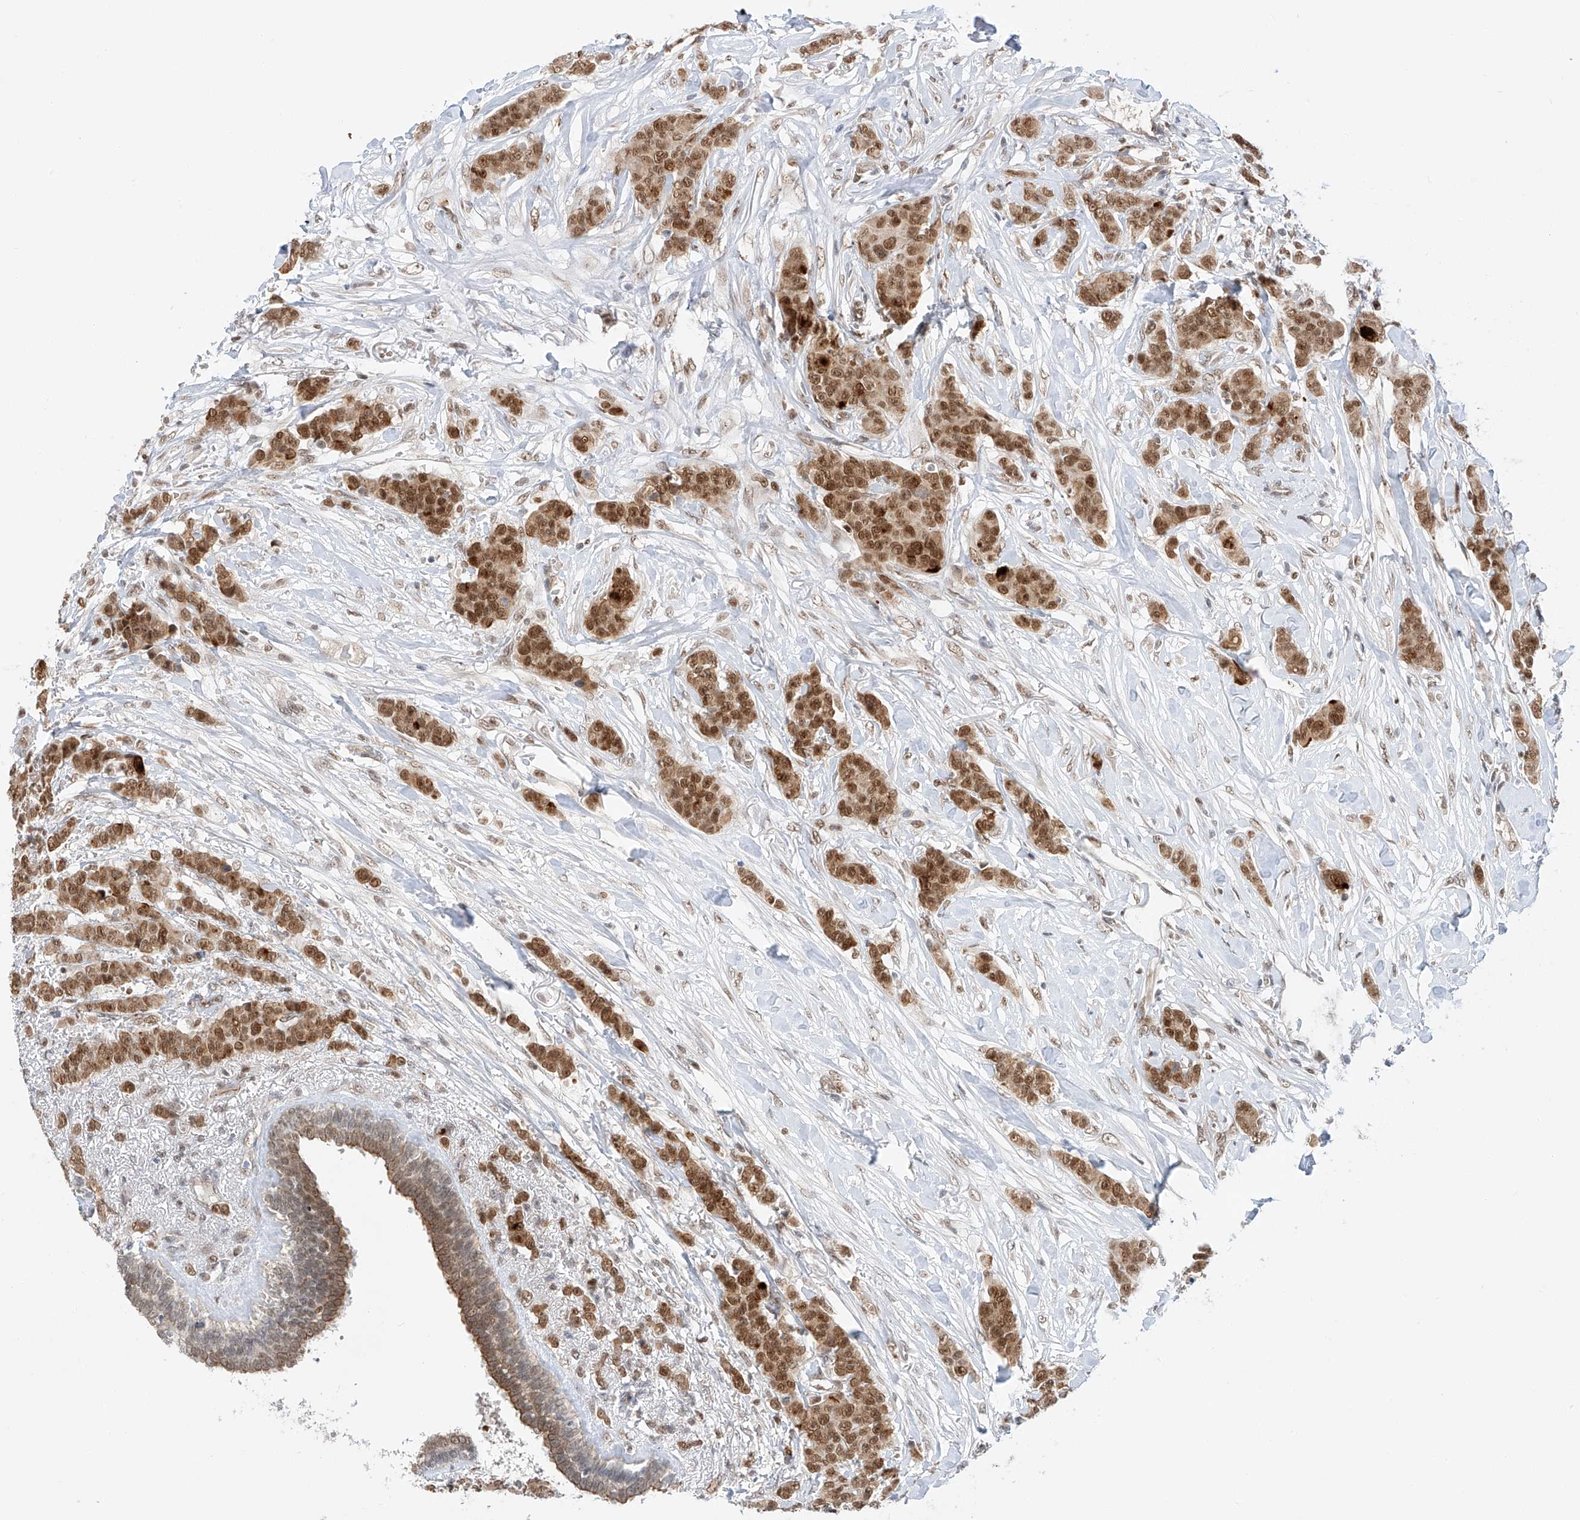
{"staining": {"intensity": "moderate", "quantity": ">75%", "location": "cytoplasmic/membranous,nuclear"}, "tissue": "breast cancer", "cell_type": "Tumor cells", "image_type": "cancer", "snomed": [{"axis": "morphology", "description": "Duct carcinoma"}, {"axis": "topography", "description": "Breast"}], "caption": "Immunohistochemical staining of human breast cancer (infiltrating ductal carcinoma) reveals medium levels of moderate cytoplasmic/membranous and nuclear expression in approximately >75% of tumor cells.", "gene": "POGK", "patient": {"sex": "female", "age": 40}}